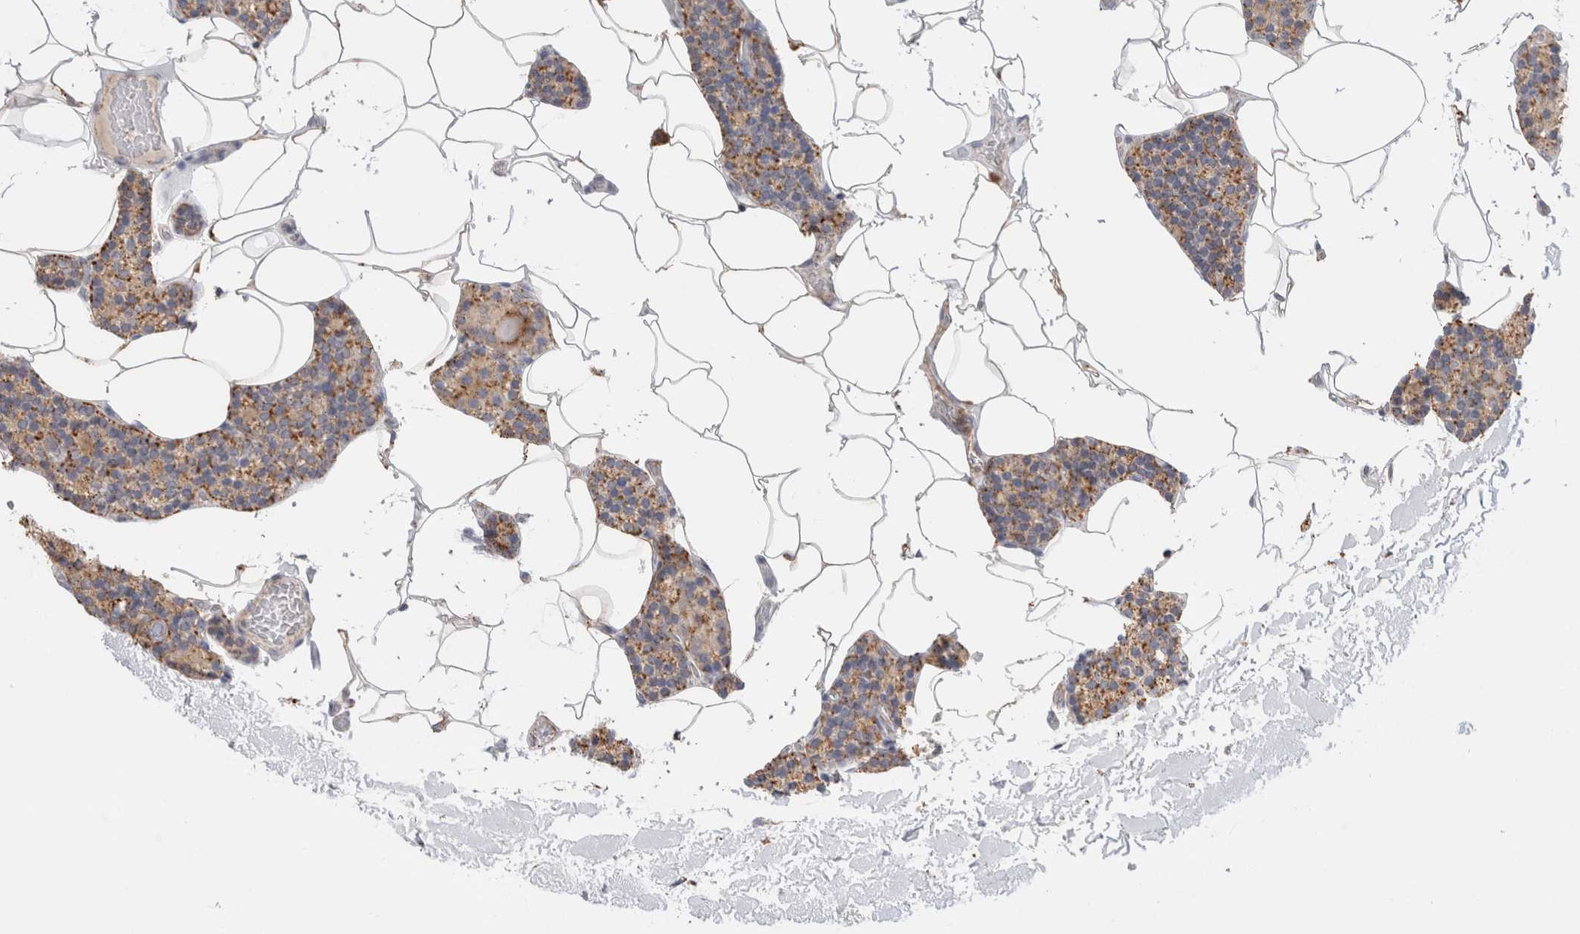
{"staining": {"intensity": "moderate", "quantity": "25%-75%", "location": "cytoplasmic/membranous"}, "tissue": "parathyroid gland", "cell_type": "Glandular cells", "image_type": "normal", "snomed": [{"axis": "morphology", "description": "Normal tissue, NOS"}, {"axis": "topography", "description": "Parathyroid gland"}], "caption": "Approximately 25%-75% of glandular cells in benign human parathyroid gland demonstrate moderate cytoplasmic/membranous protein expression as visualized by brown immunohistochemical staining.", "gene": "GNS", "patient": {"sex": "male", "age": 52}}